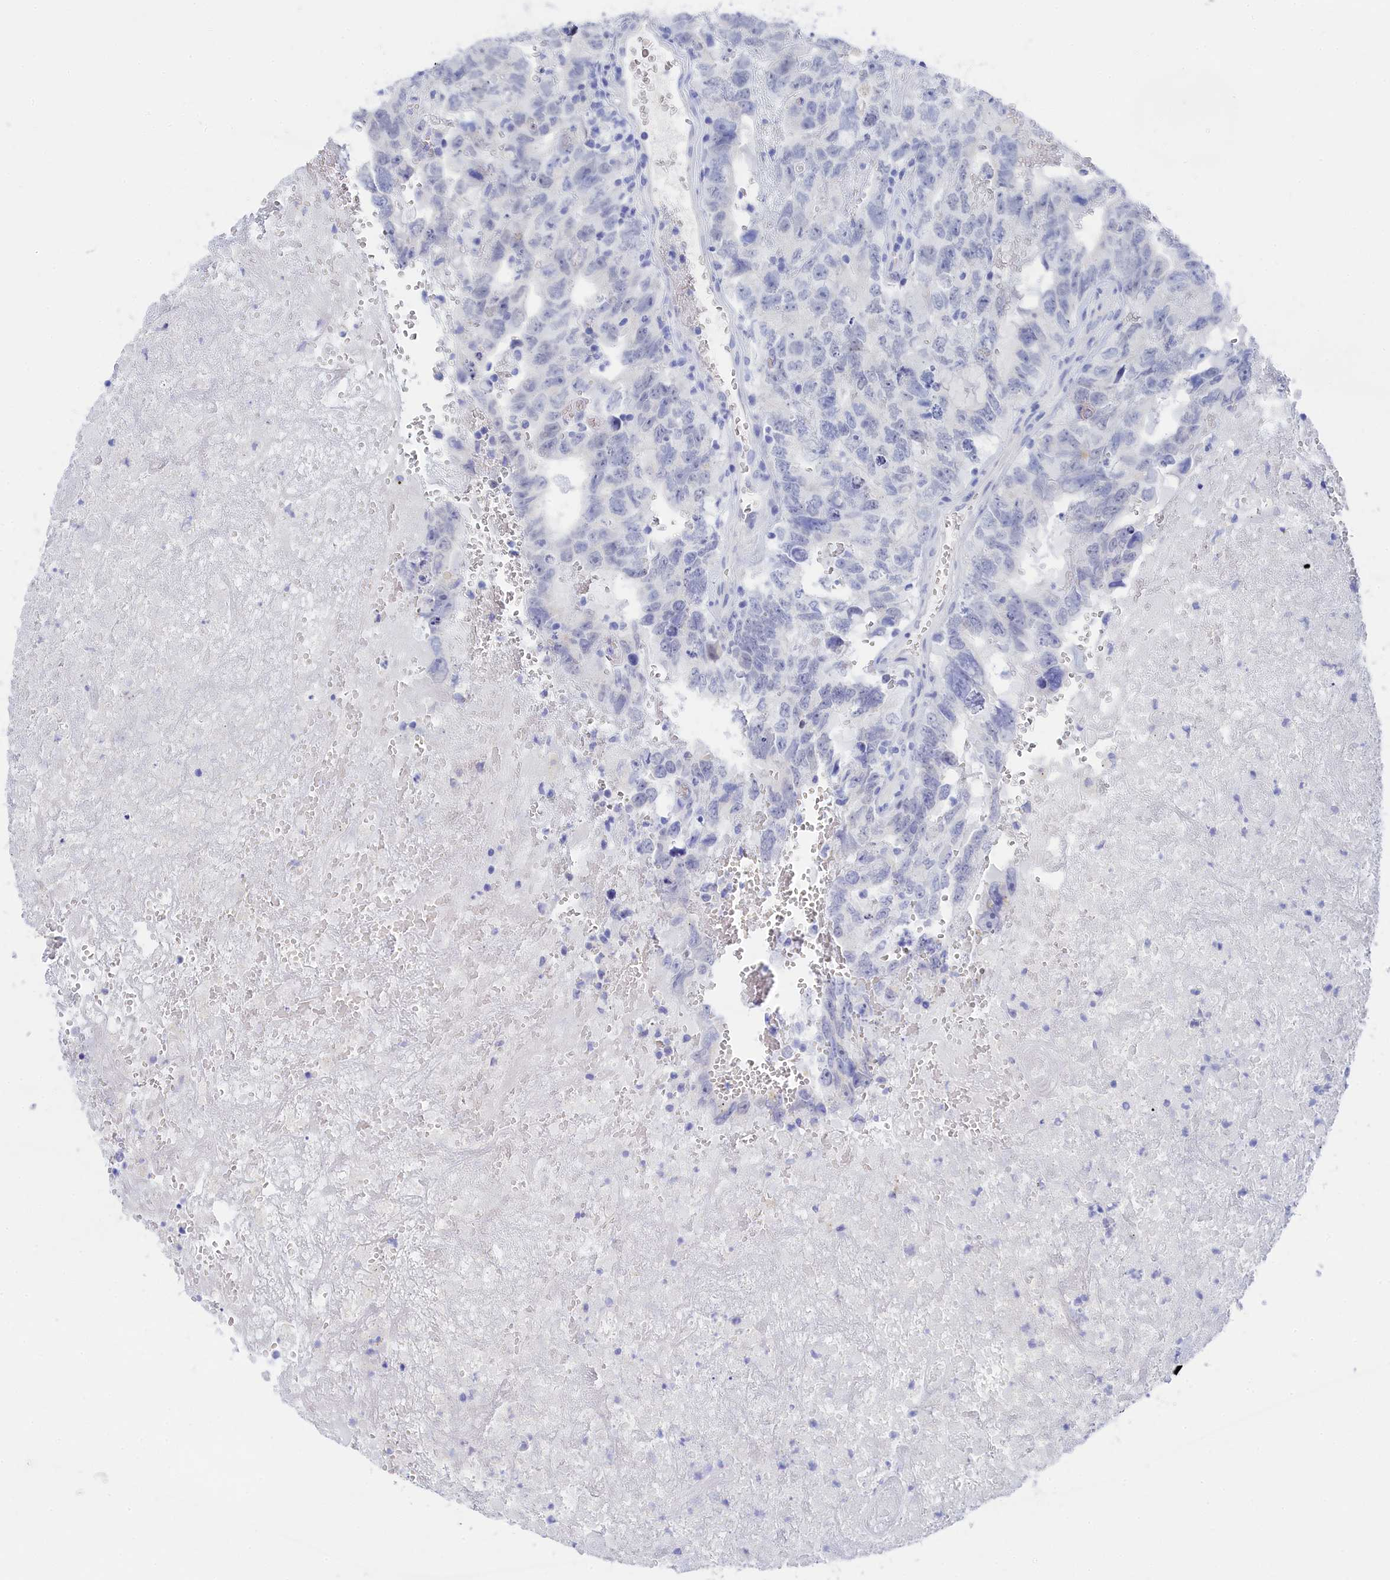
{"staining": {"intensity": "negative", "quantity": "none", "location": "none"}, "tissue": "testis cancer", "cell_type": "Tumor cells", "image_type": "cancer", "snomed": [{"axis": "morphology", "description": "Carcinoma, Embryonal, NOS"}, {"axis": "topography", "description": "Testis"}], "caption": "Embryonal carcinoma (testis) stained for a protein using immunohistochemistry shows no staining tumor cells.", "gene": "TRIM10", "patient": {"sex": "male", "age": 45}}